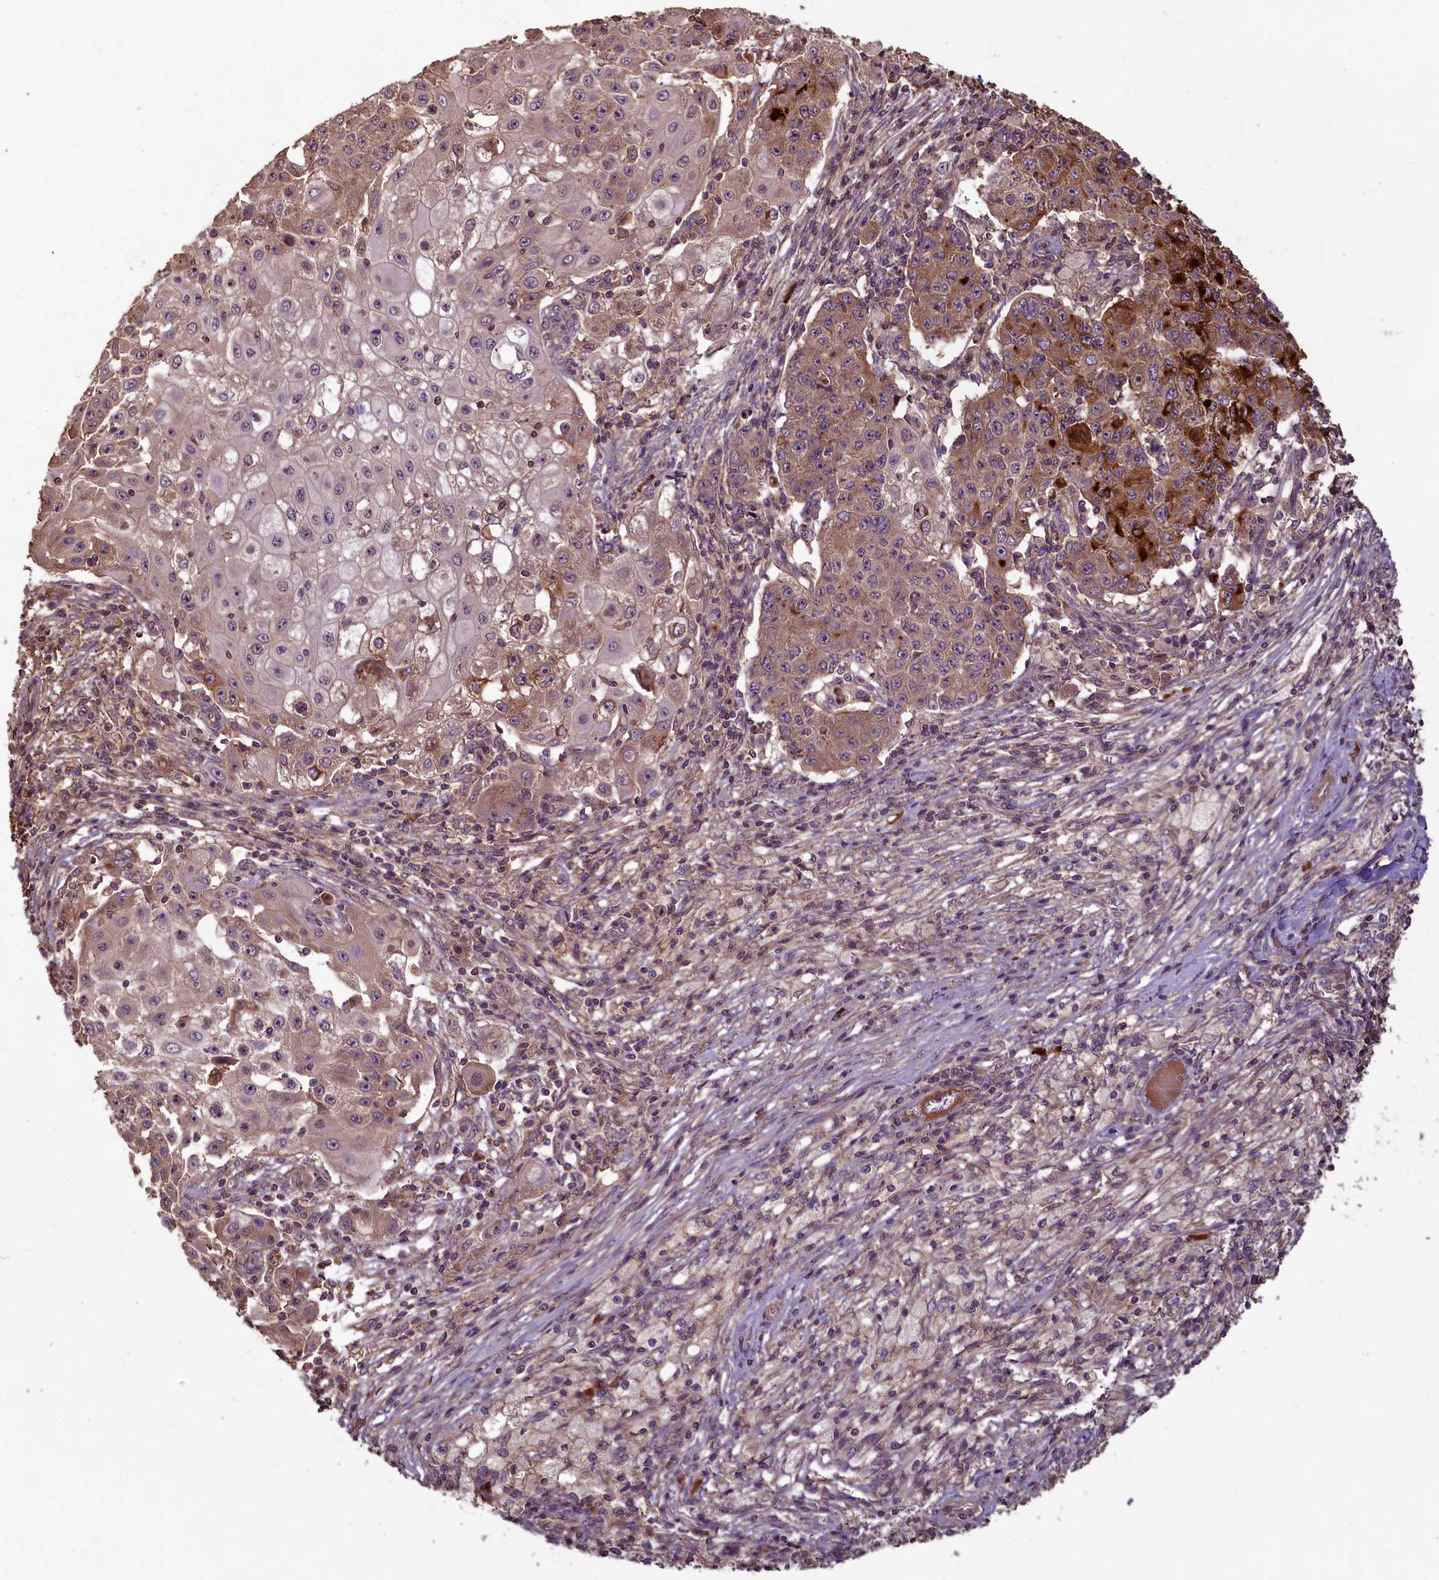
{"staining": {"intensity": "moderate", "quantity": ">75%", "location": "cytoplasmic/membranous"}, "tissue": "ovarian cancer", "cell_type": "Tumor cells", "image_type": "cancer", "snomed": [{"axis": "morphology", "description": "Carcinoma, endometroid"}, {"axis": "topography", "description": "Ovary"}], "caption": "The image reveals staining of ovarian endometroid carcinoma, revealing moderate cytoplasmic/membranous protein positivity (brown color) within tumor cells.", "gene": "NUDT6", "patient": {"sex": "female", "age": 42}}